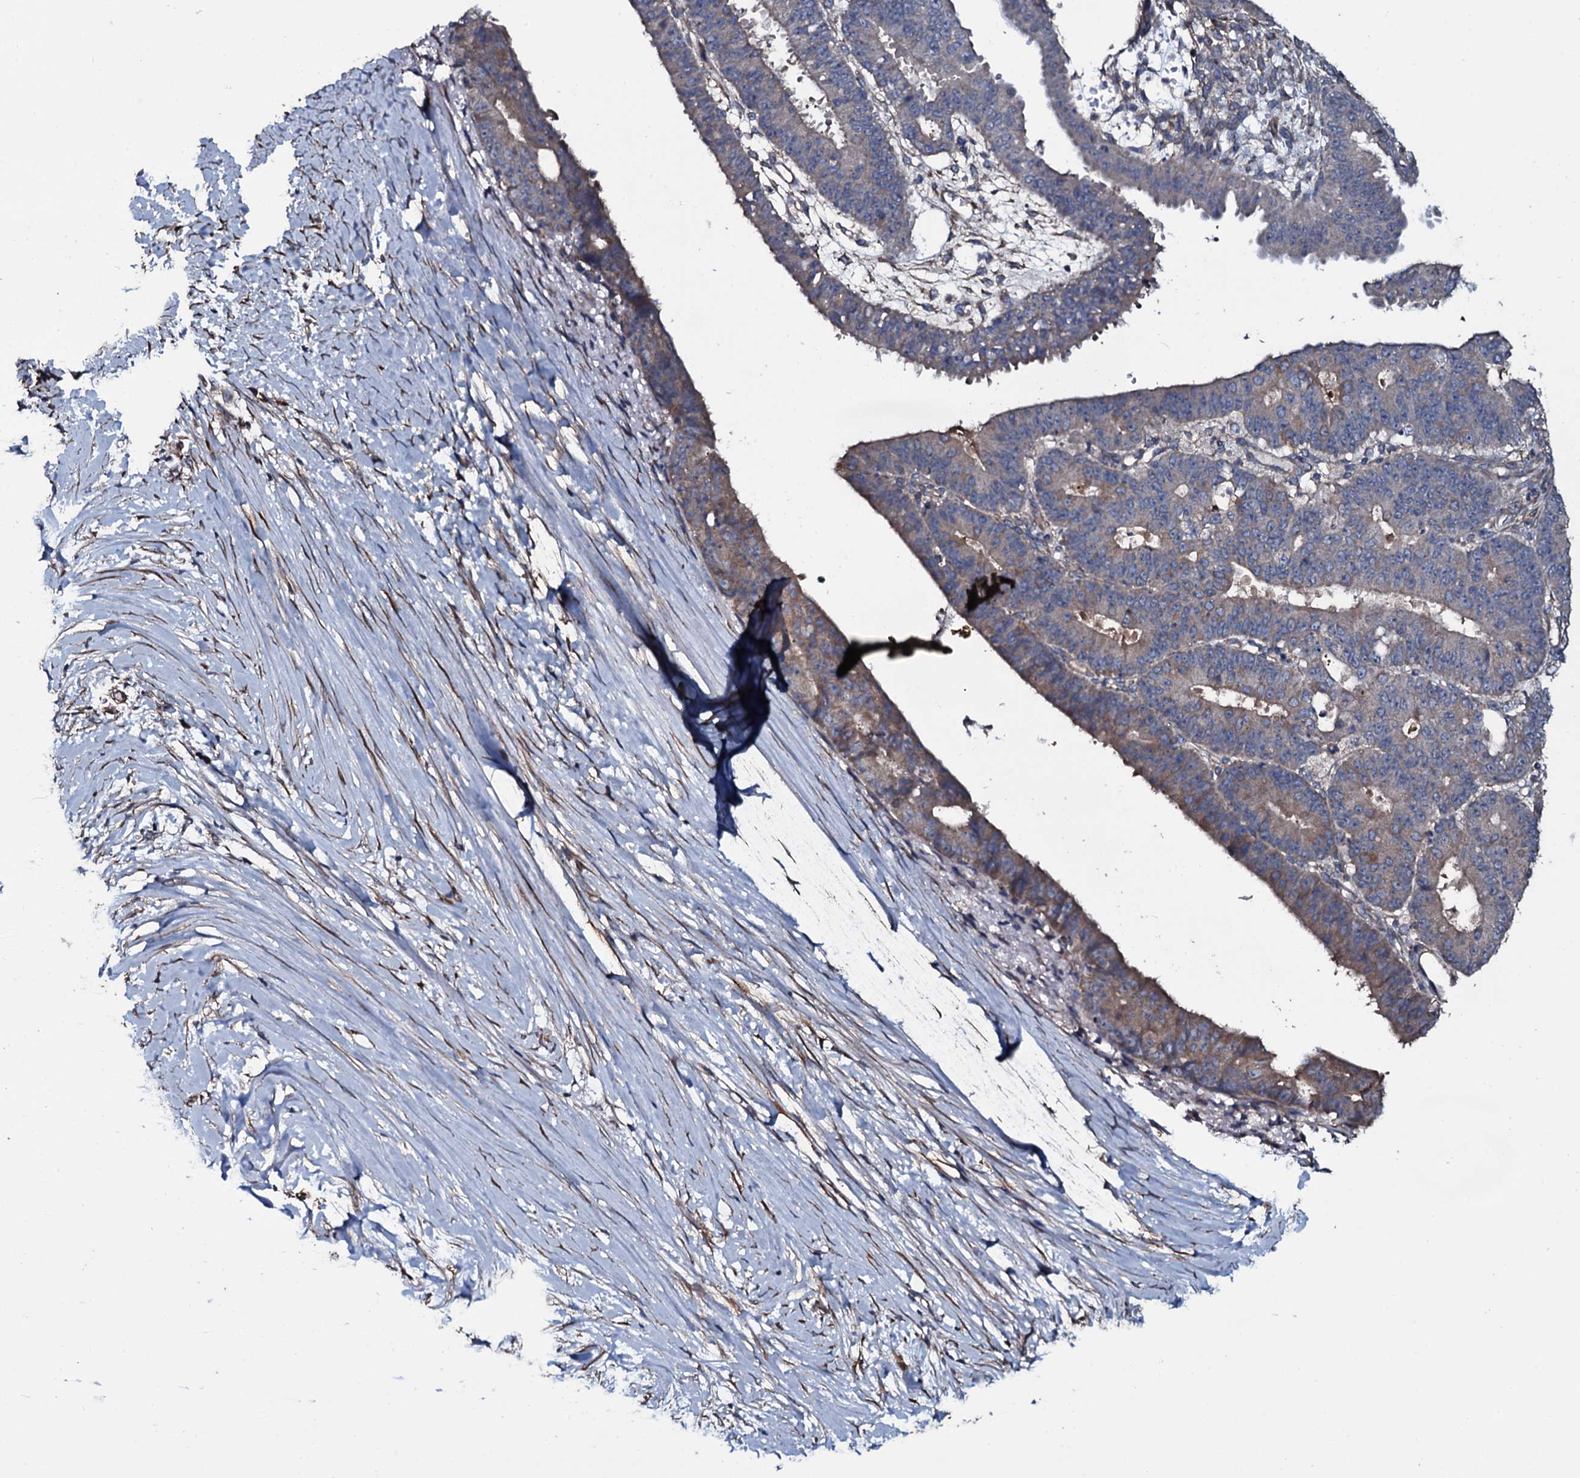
{"staining": {"intensity": "weak", "quantity": "25%-75%", "location": "cytoplasmic/membranous"}, "tissue": "ovarian cancer", "cell_type": "Tumor cells", "image_type": "cancer", "snomed": [{"axis": "morphology", "description": "Carcinoma, endometroid"}, {"axis": "topography", "description": "Appendix"}, {"axis": "topography", "description": "Ovary"}], "caption": "Ovarian cancer stained for a protein shows weak cytoplasmic/membranous positivity in tumor cells.", "gene": "WIPF3", "patient": {"sex": "female", "age": 42}}